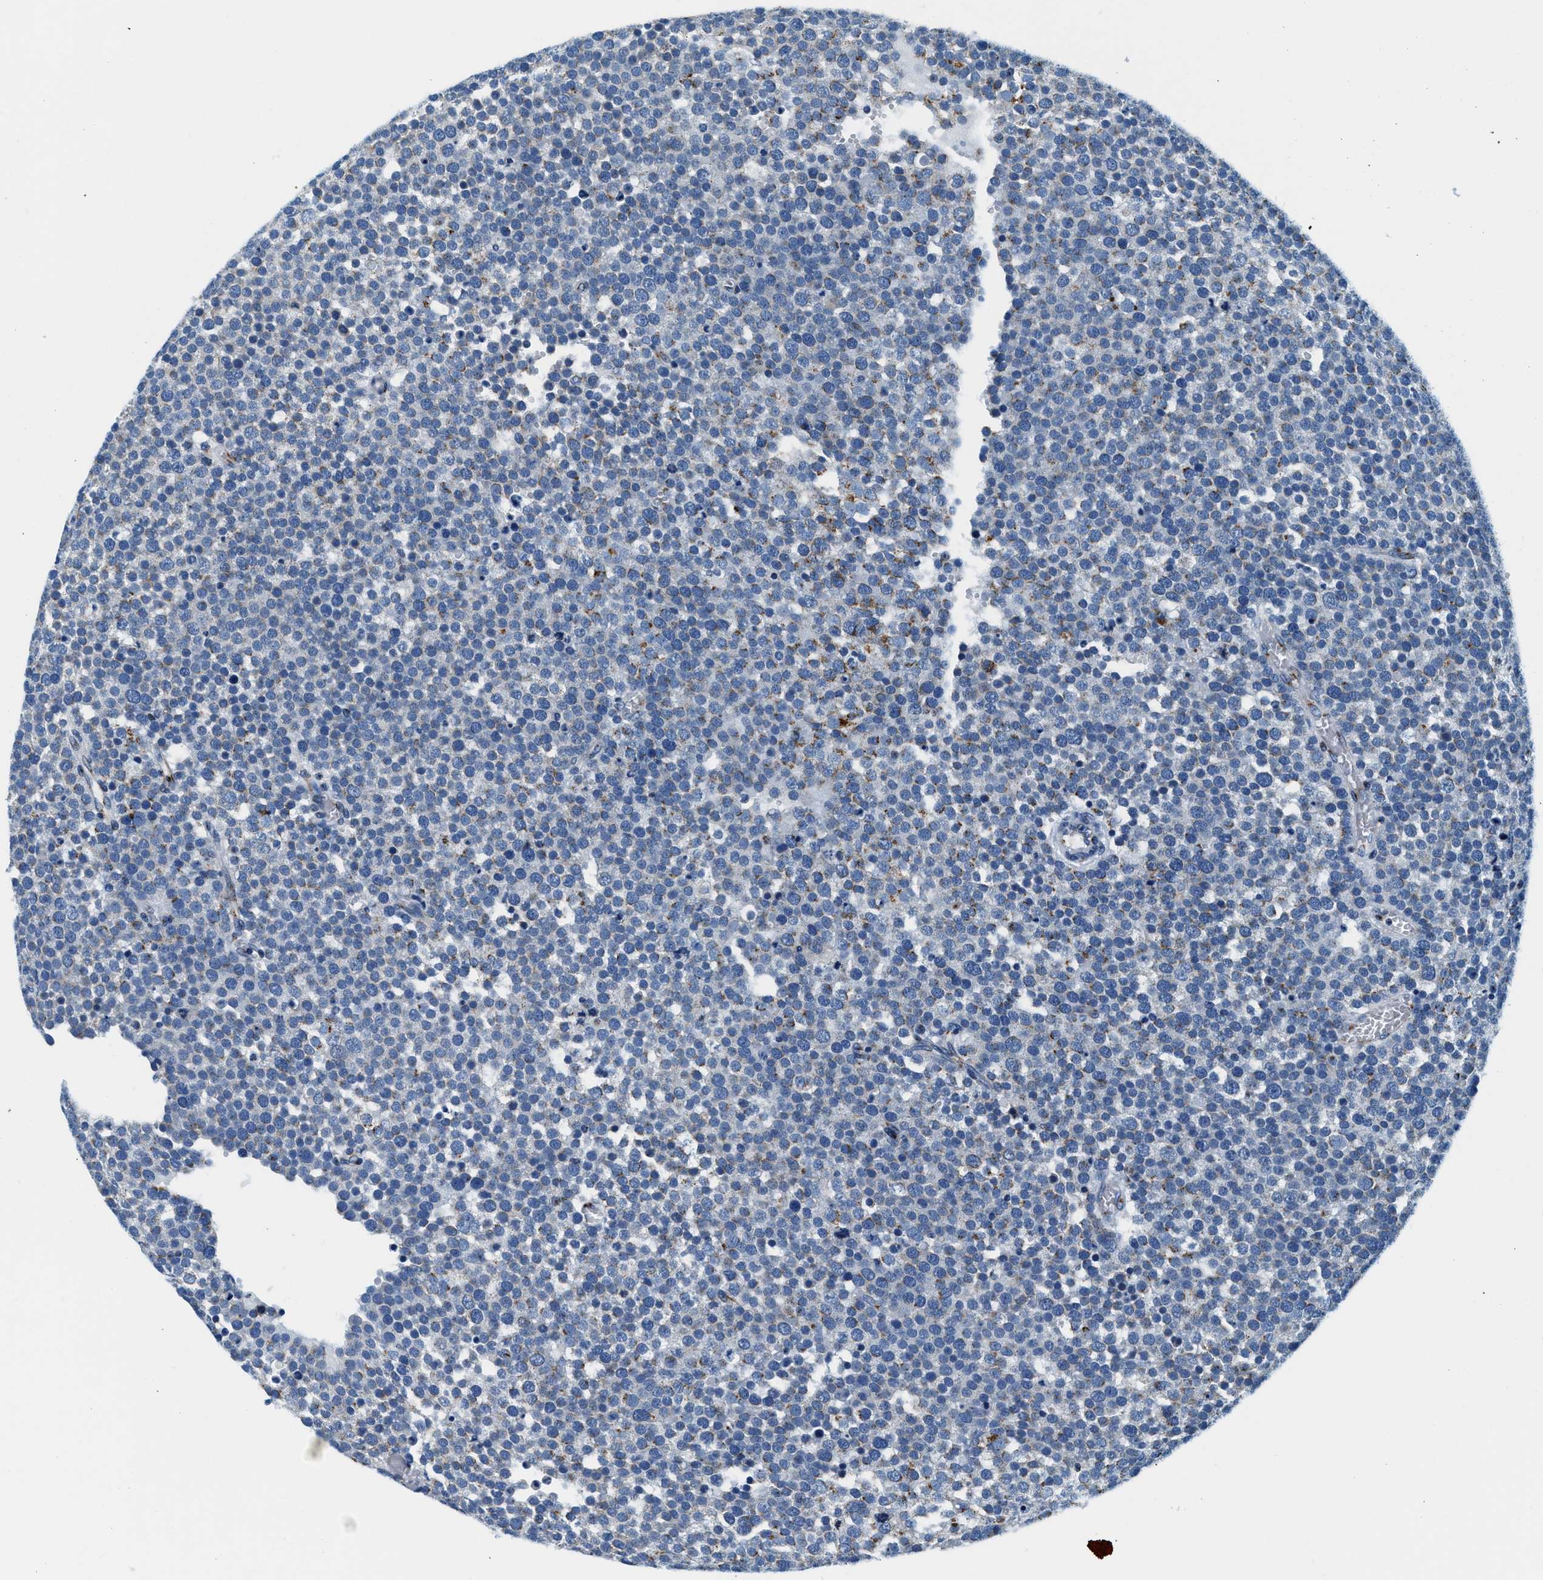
{"staining": {"intensity": "weak", "quantity": "<25%", "location": "cytoplasmic/membranous"}, "tissue": "testis cancer", "cell_type": "Tumor cells", "image_type": "cancer", "snomed": [{"axis": "morphology", "description": "Normal tissue, NOS"}, {"axis": "morphology", "description": "Seminoma, NOS"}, {"axis": "topography", "description": "Testis"}], "caption": "Protein analysis of testis seminoma reveals no significant positivity in tumor cells.", "gene": "VPS53", "patient": {"sex": "male", "age": 71}}